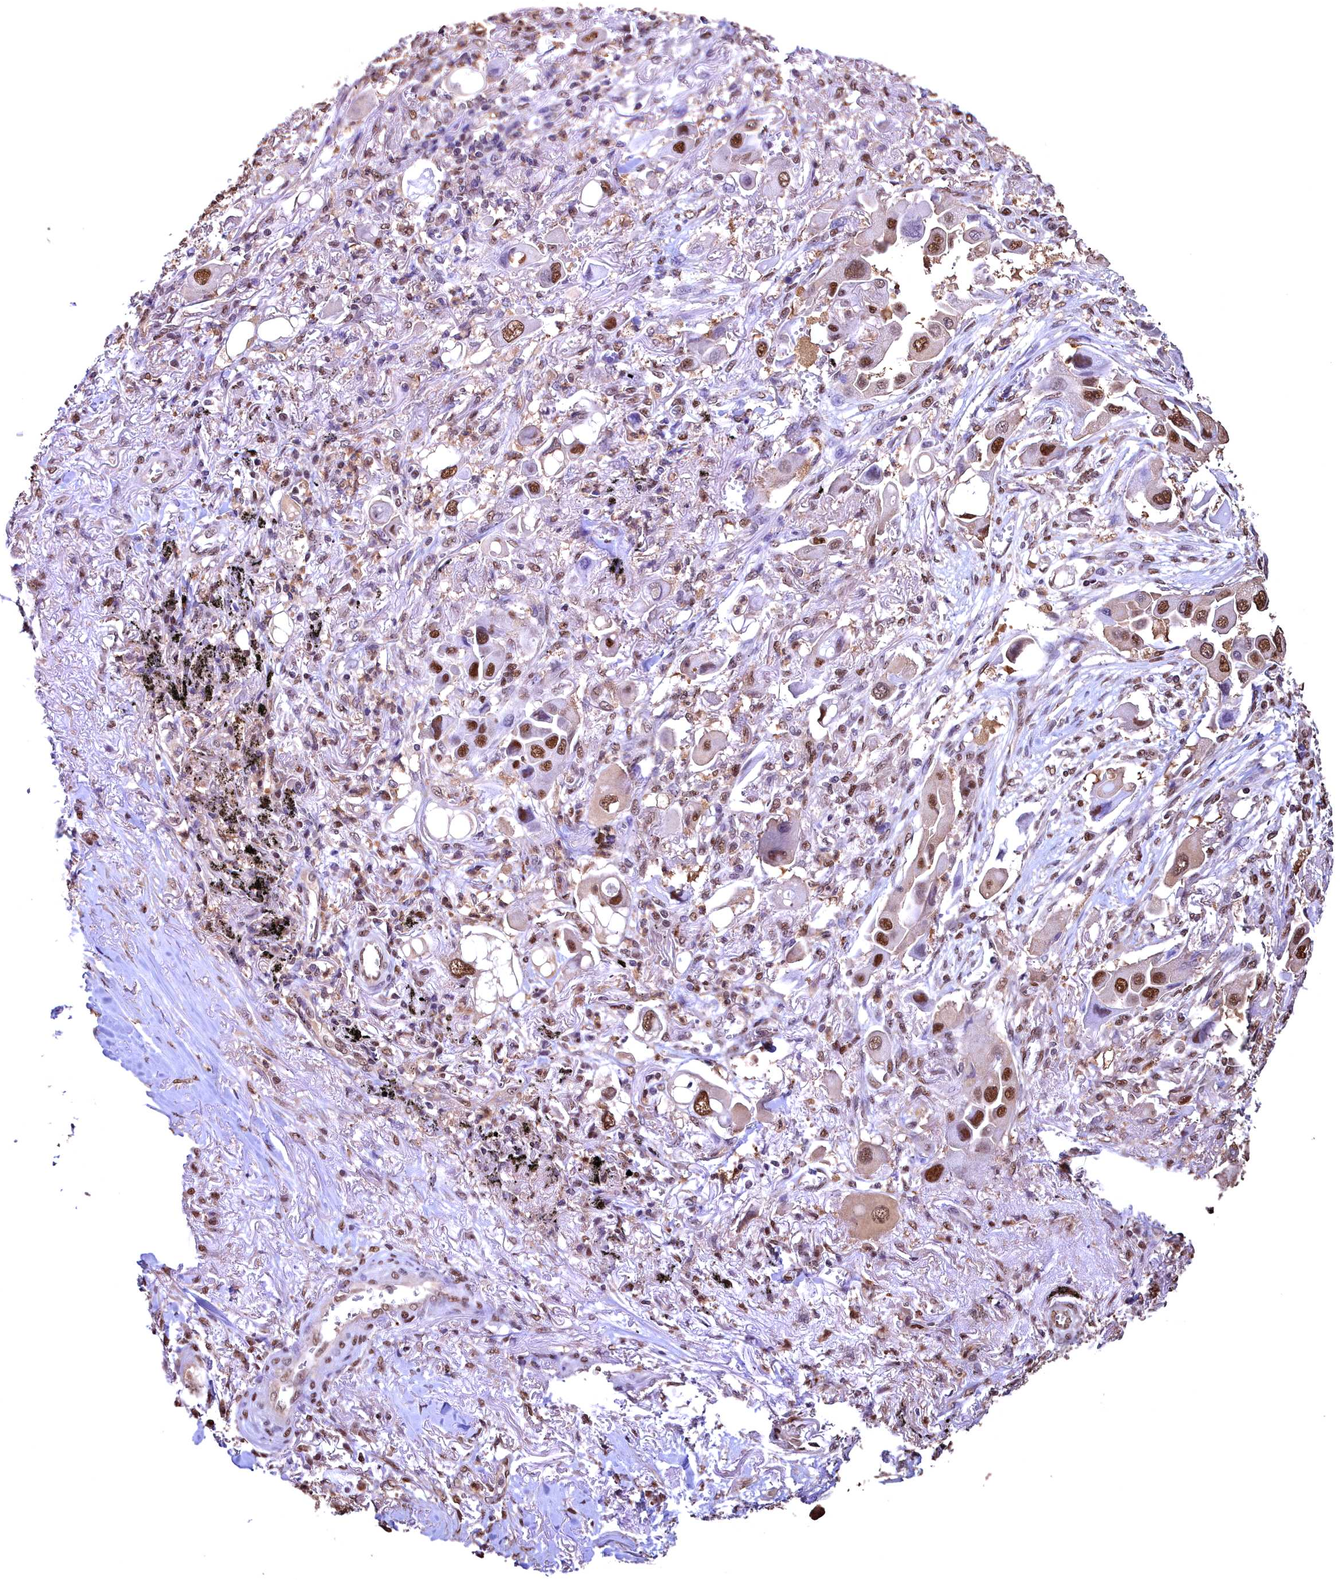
{"staining": {"intensity": "strong", "quantity": ">75%", "location": "nuclear"}, "tissue": "lung cancer", "cell_type": "Tumor cells", "image_type": "cancer", "snomed": [{"axis": "morphology", "description": "Adenocarcinoma, NOS"}, {"axis": "topography", "description": "Lung"}], "caption": "Adenocarcinoma (lung) tissue reveals strong nuclear staining in approximately >75% of tumor cells, visualized by immunohistochemistry.", "gene": "GAPDH", "patient": {"sex": "female", "age": 76}}